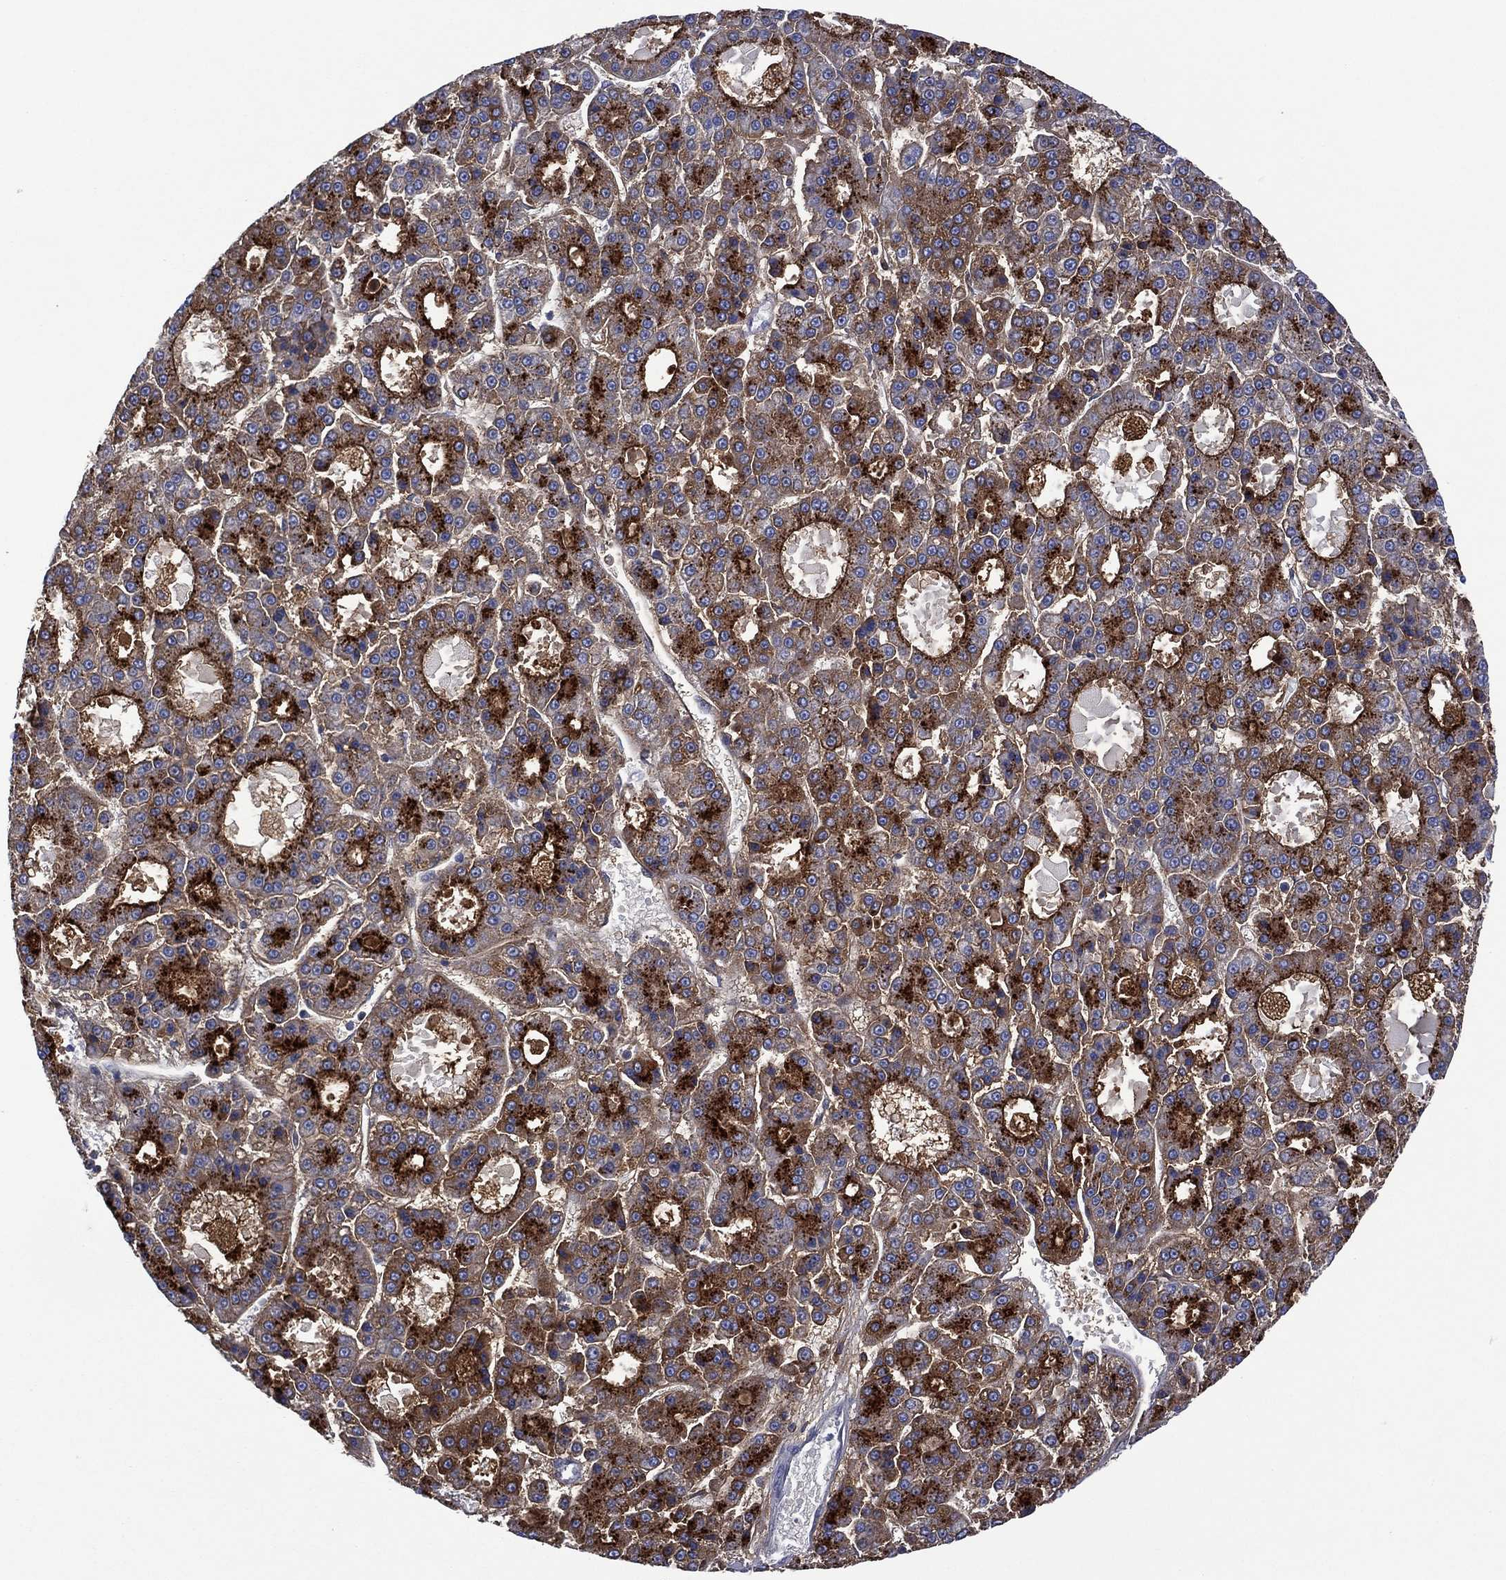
{"staining": {"intensity": "moderate", "quantity": "25%-75%", "location": "cytoplasmic/membranous"}, "tissue": "liver cancer", "cell_type": "Tumor cells", "image_type": "cancer", "snomed": [{"axis": "morphology", "description": "Carcinoma, Hepatocellular, NOS"}, {"axis": "topography", "description": "Liver"}], "caption": "DAB (3,3'-diaminobenzidine) immunohistochemical staining of hepatocellular carcinoma (liver) displays moderate cytoplasmic/membranous protein staining in approximately 25%-75% of tumor cells.", "gene": "DPP4", "patient": {"sex": "male", "age": 70}}